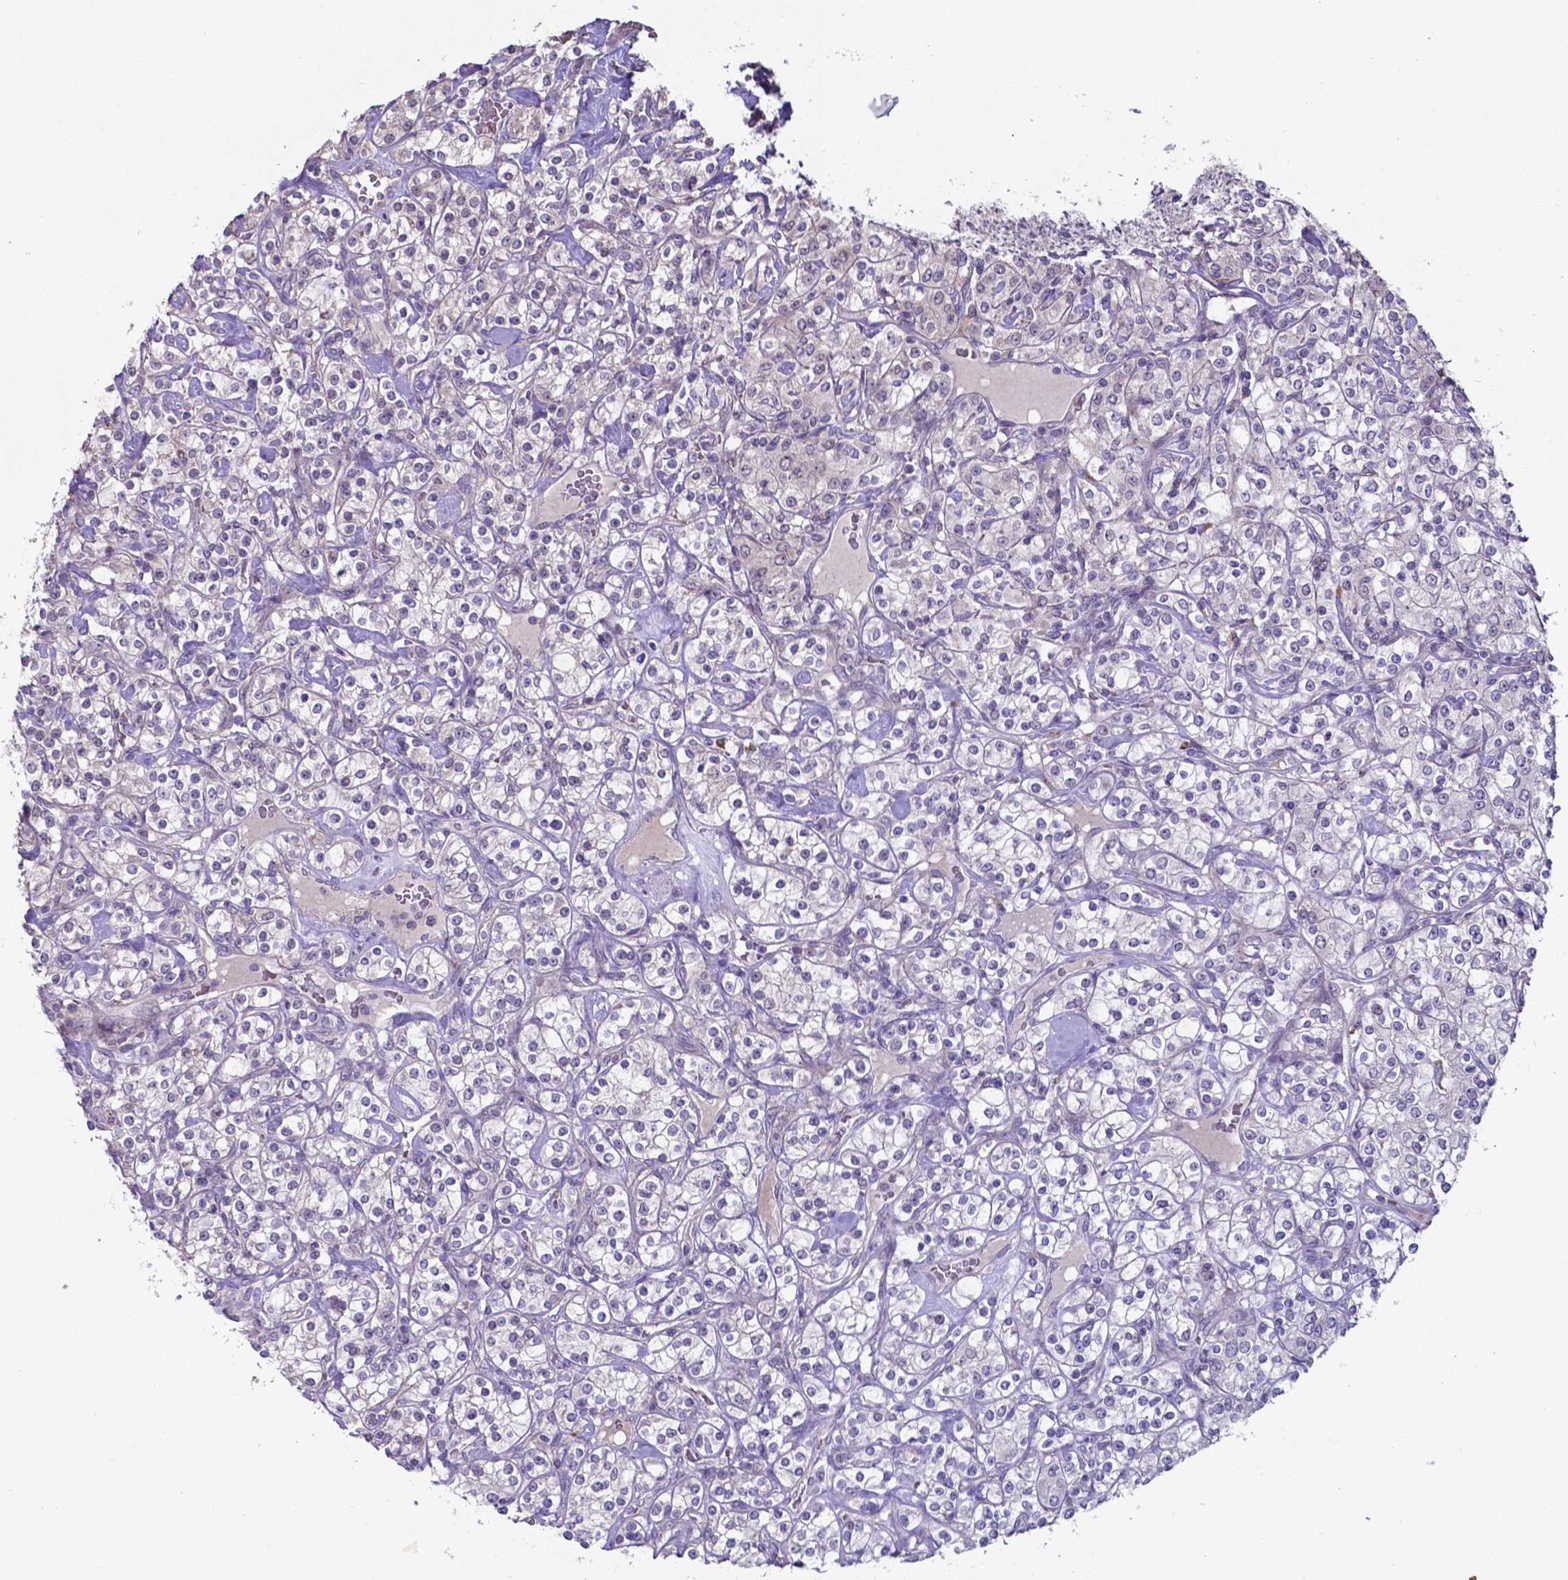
{"staining": {"intensity": "negative", "quantity": "none", "location": "none"}, "tissue": "renal cancer", "cell_type": "Tumor cells", "image_type": "cancer", "snomed": [{"axis": "morphology", "description": "Adenocarcinoma, NOS"}, {"axis": "topography", "description": "Kidney"}], "caption": "The histopathology image reveals no significant staining in tumor cells of renal adenocarcinoma.", "gene": "TYRO3", "patient": {"sex": "male", "age": 77}}